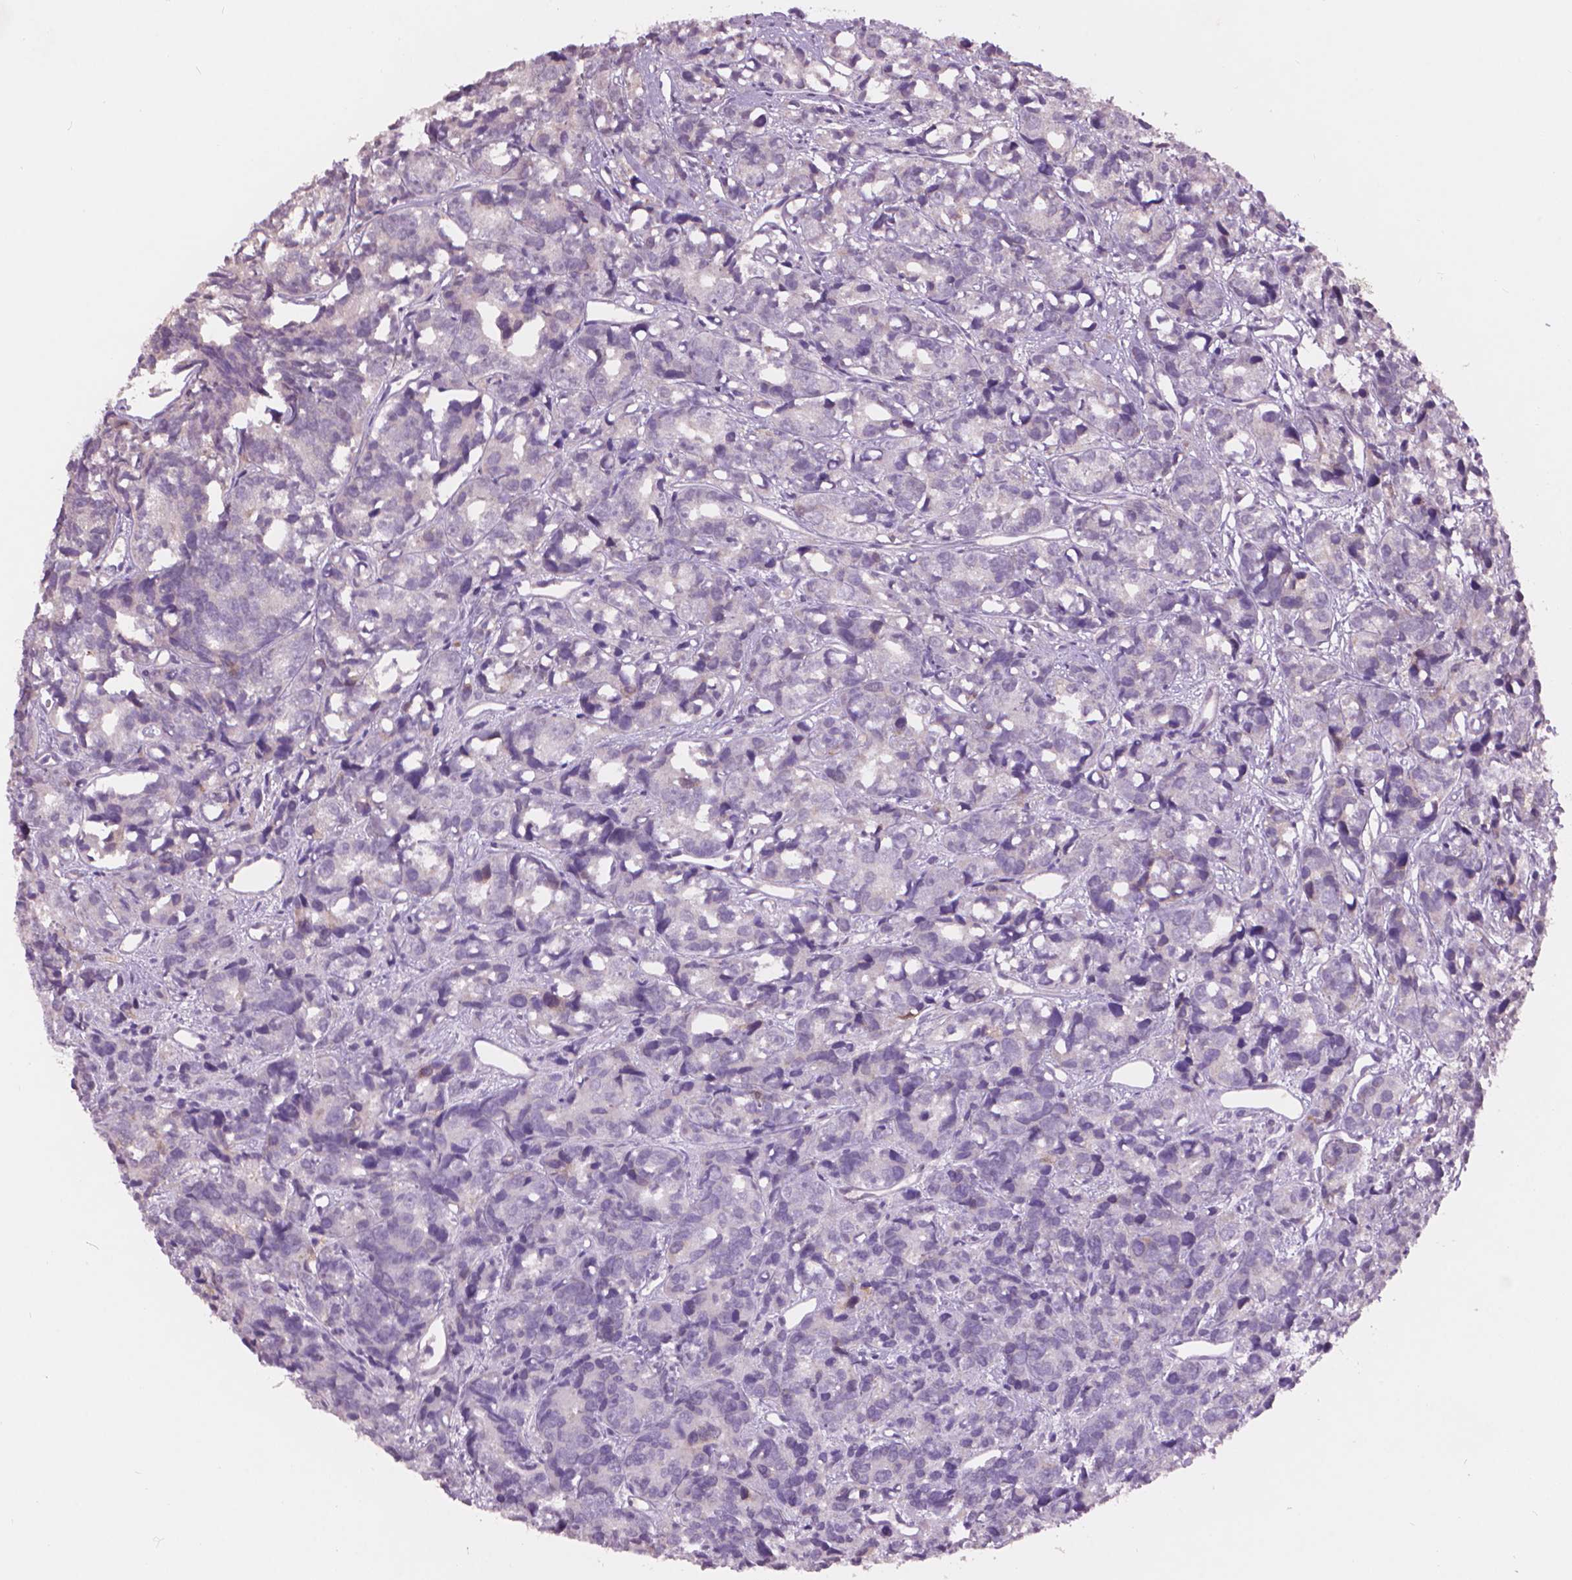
{"staining": {"intensity": "negative", "quantity": "none", "location": "none"}, "tissue": "prostate cancer", "cell_type": "Tumor cells", "image_type": "cancer", "snomed": [{"axis": "morphology", "description": "Adenocarcinoma, High grade"}, {"axis": "topography", "description": "Prostate"}], "caption": "Tumor cells show no significant protein positivity in high-grade adenocarcinoma (prostate).", "gene": "ENO2", "patient": {"sex": "male", "age": 77}}